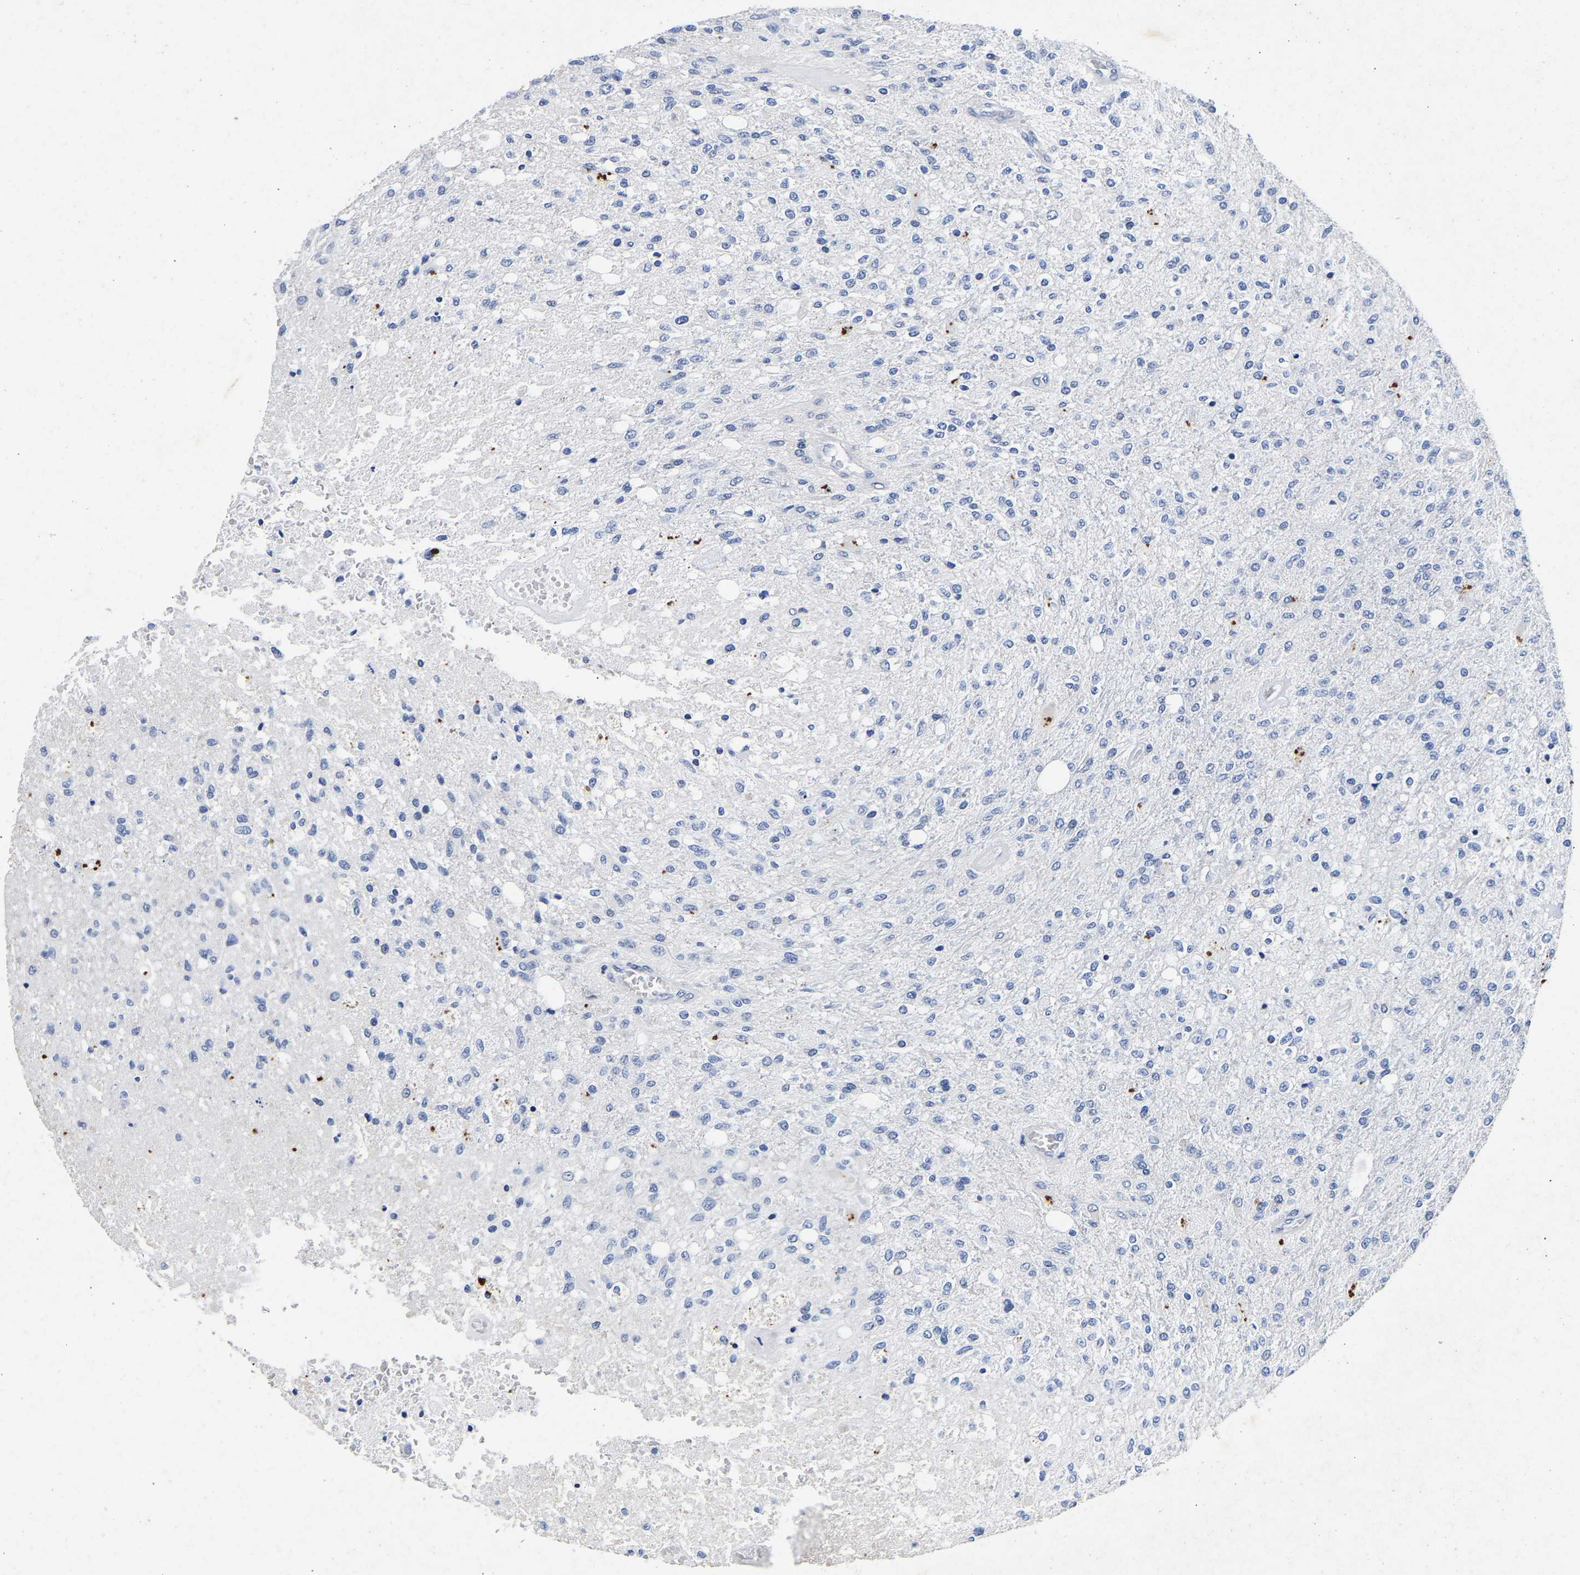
{"staining": {"intensity": "negative", "quantity": "none", "location": "none"}, "tissue": "glioma", "cell_type": "Tumor cells", "image_type": "cancer", "snomed": [{"axis": "morphology", "description": "Normal tissue, NOS"}, {"axis": "morphology", "description": "Glioma, malignant, High grade"}, {"axis": "topography", "description": "Cerebral cortex"}], "caption": "The IHC micrograph has no significant staining in tumor cells of malignant high-grade glioma tissue.", "gene": "CCDC6", "patient": {"sex": "male", "age": 77}}